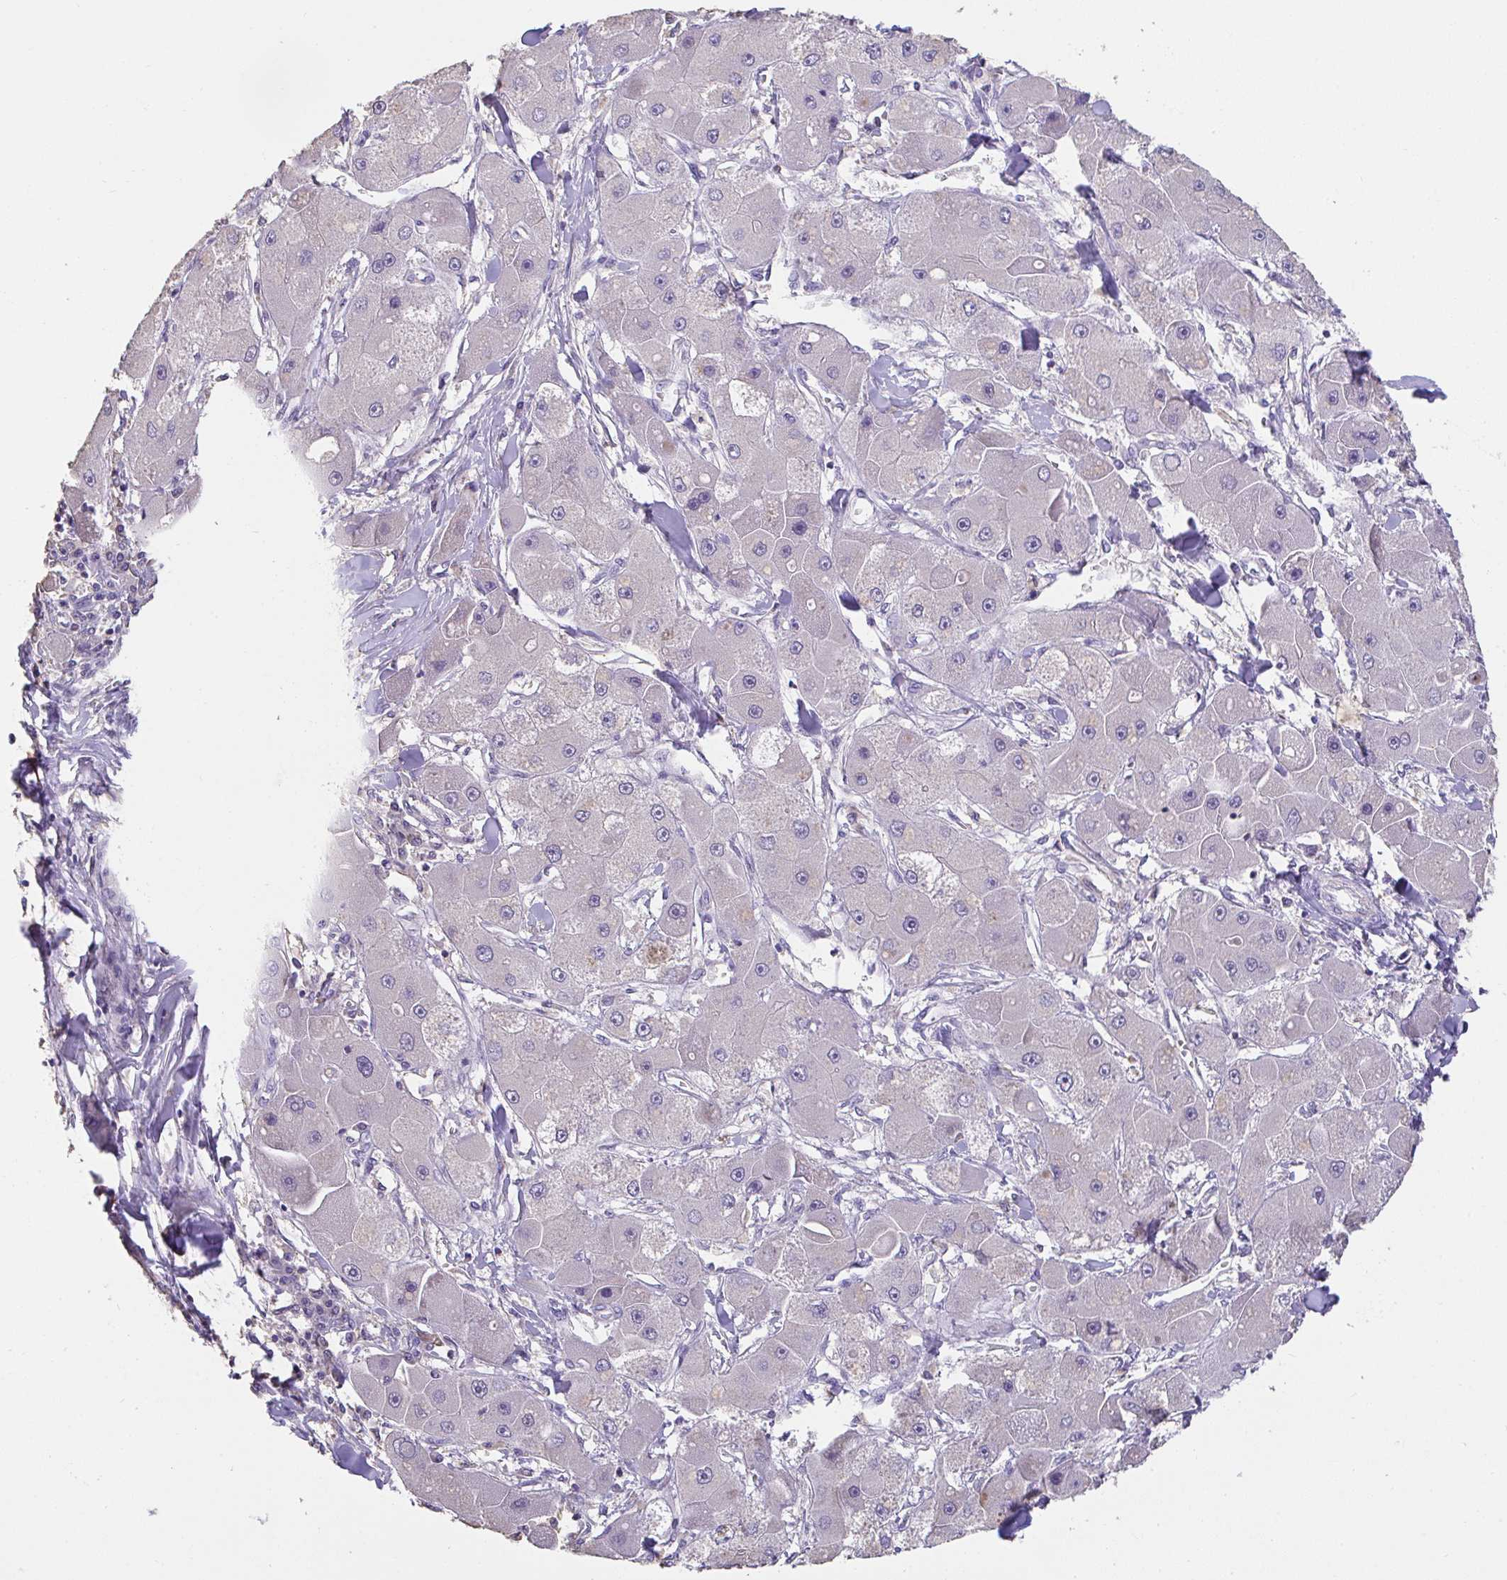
{"staining": {"intensity": "negative", "quantity": "none", "location": "none"}, "tissue": "liver cancer", "cell_type": "Tumor cells", "image_type": "cancer", "snomed": [{"axis": "morphology", "description": "Carcinoma, Hepatocellular, NOS"}, {"axis": "topography", "description": "Liver"}], "caption": "A histopathology image of human liver hepatocellular carcinoma is negative for staining in tumor cells.", "gene": "IL23R", "patient": {"sex": "male", "age": 24}}